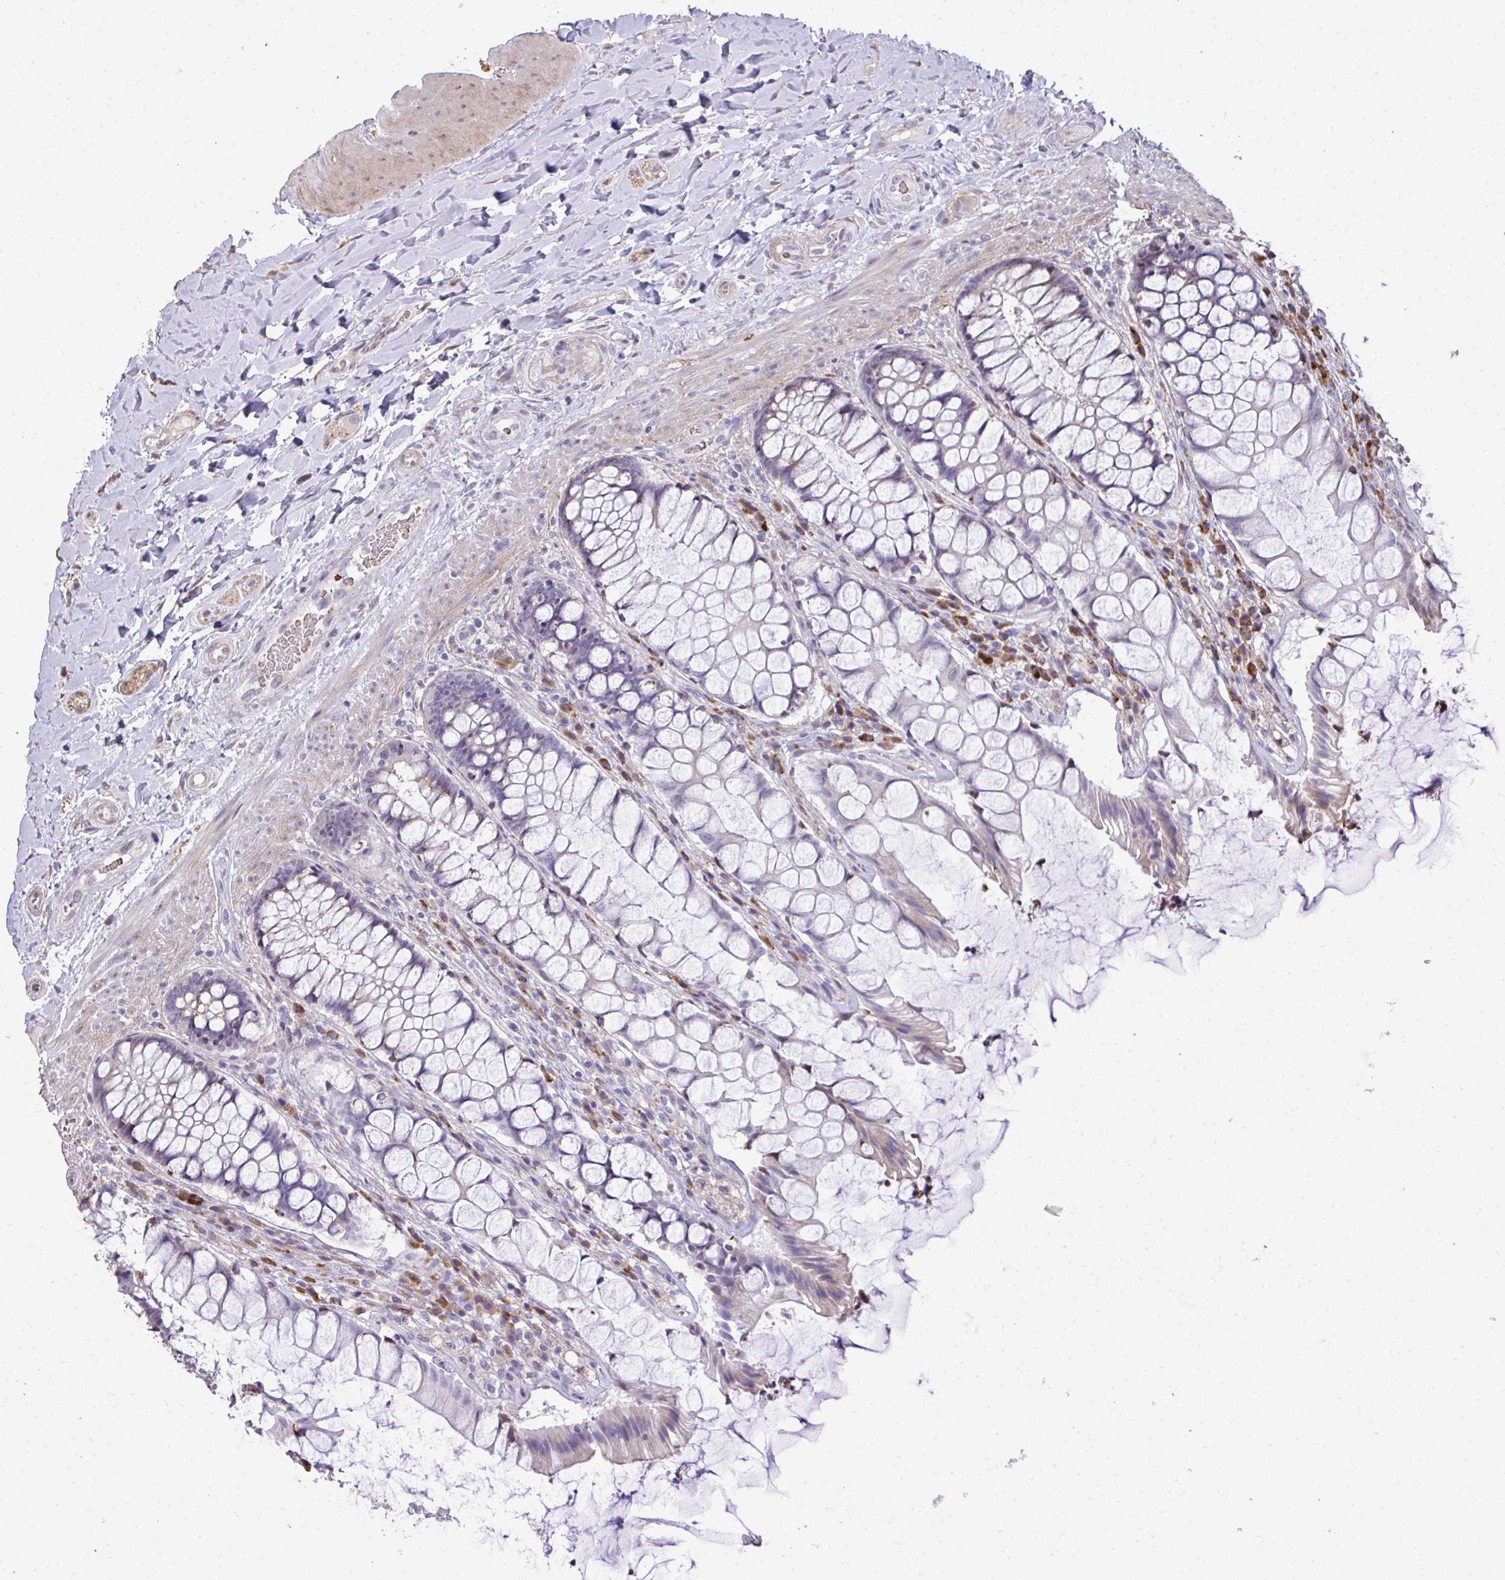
{"staining": {"intensity": "weak", "quantity": "25%-75%", "location": "cytoplasmic/membranous"}, "tissue": "rectum", "cell_type": "Glandular cells", "image_type": "normal", "snomed": [{"axis": "morphology", "description": "Normal tissue, NOS"}, {"axis": "topography", "description": "Rectum"}], "caption": "IHC (DAB (3,3'-diaminobenzidine)) staining of unremarkable rectum demonstrates weak cytoplasmic/membranous protein expression in approximately 25%-75% of glandular cells. The protein of interest is stained brown, and the nuclei are stained in blue (DAB IHC with brightfield microscopy, high magnification).", "gene": "FIBCD1", "patient": {"sex": "female", "age": 58}}